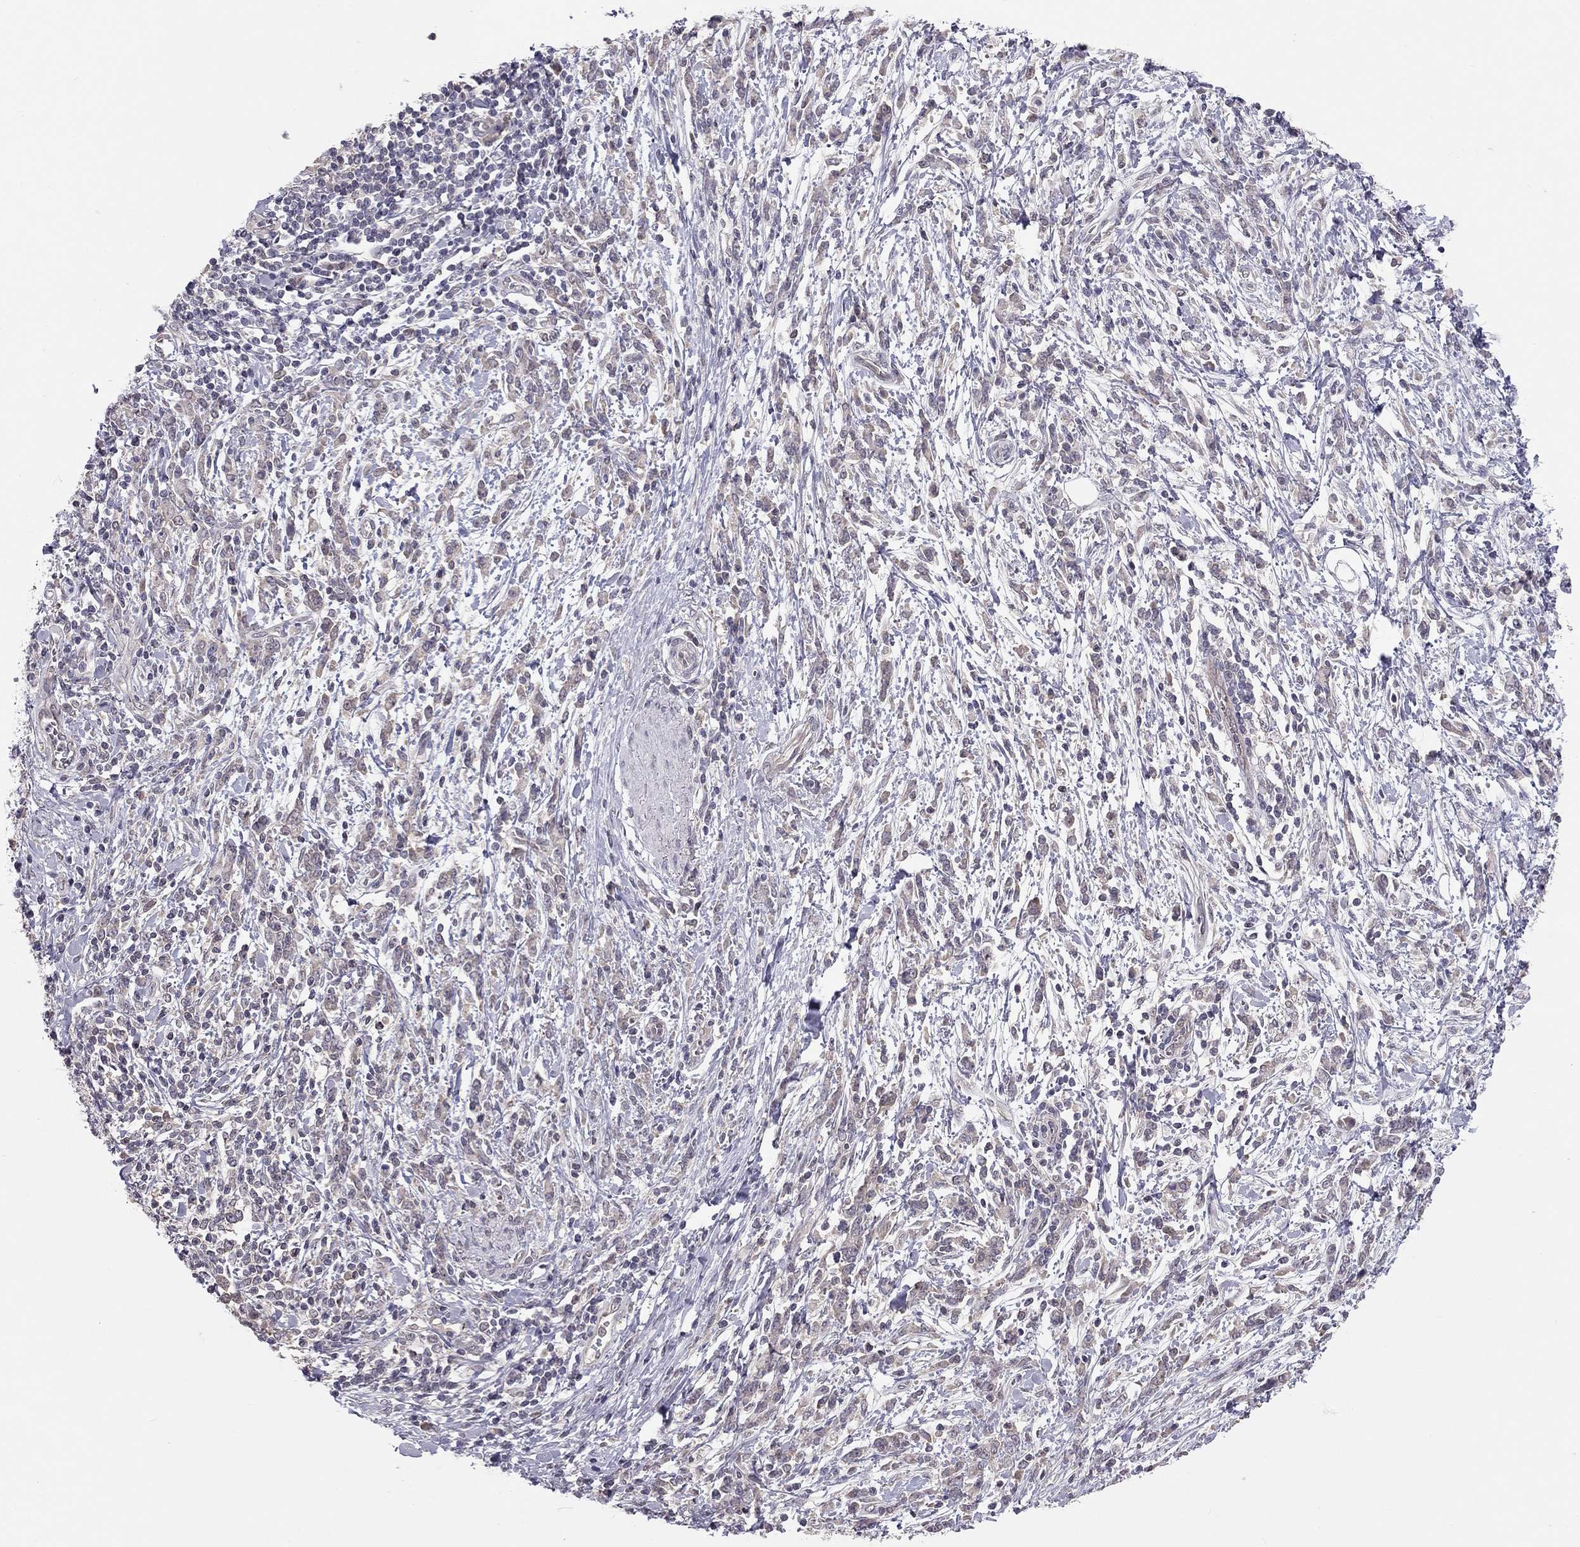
{"staining": {"intensity": "weak", "quantity": "25%-75%", "location": "cytoplasmic/membranous"}, "tissue": "stomach cancer", "cell_type": "Tumor cells", "image_type": "cancer", "snomed": [{"axis": "morphology", "description": "Adenocarcinoma, NOS"}, {"axis": "topography", "description": "Stomach"}], "caption": "Brown immunohistochemical staining in human stomach cancer demonstrates weak cytoplasmic/membranous expression in about 25%-75% of tumor cells.", "gene": "HSF2BP", "patient": {"sex": "female", "age": 57}}